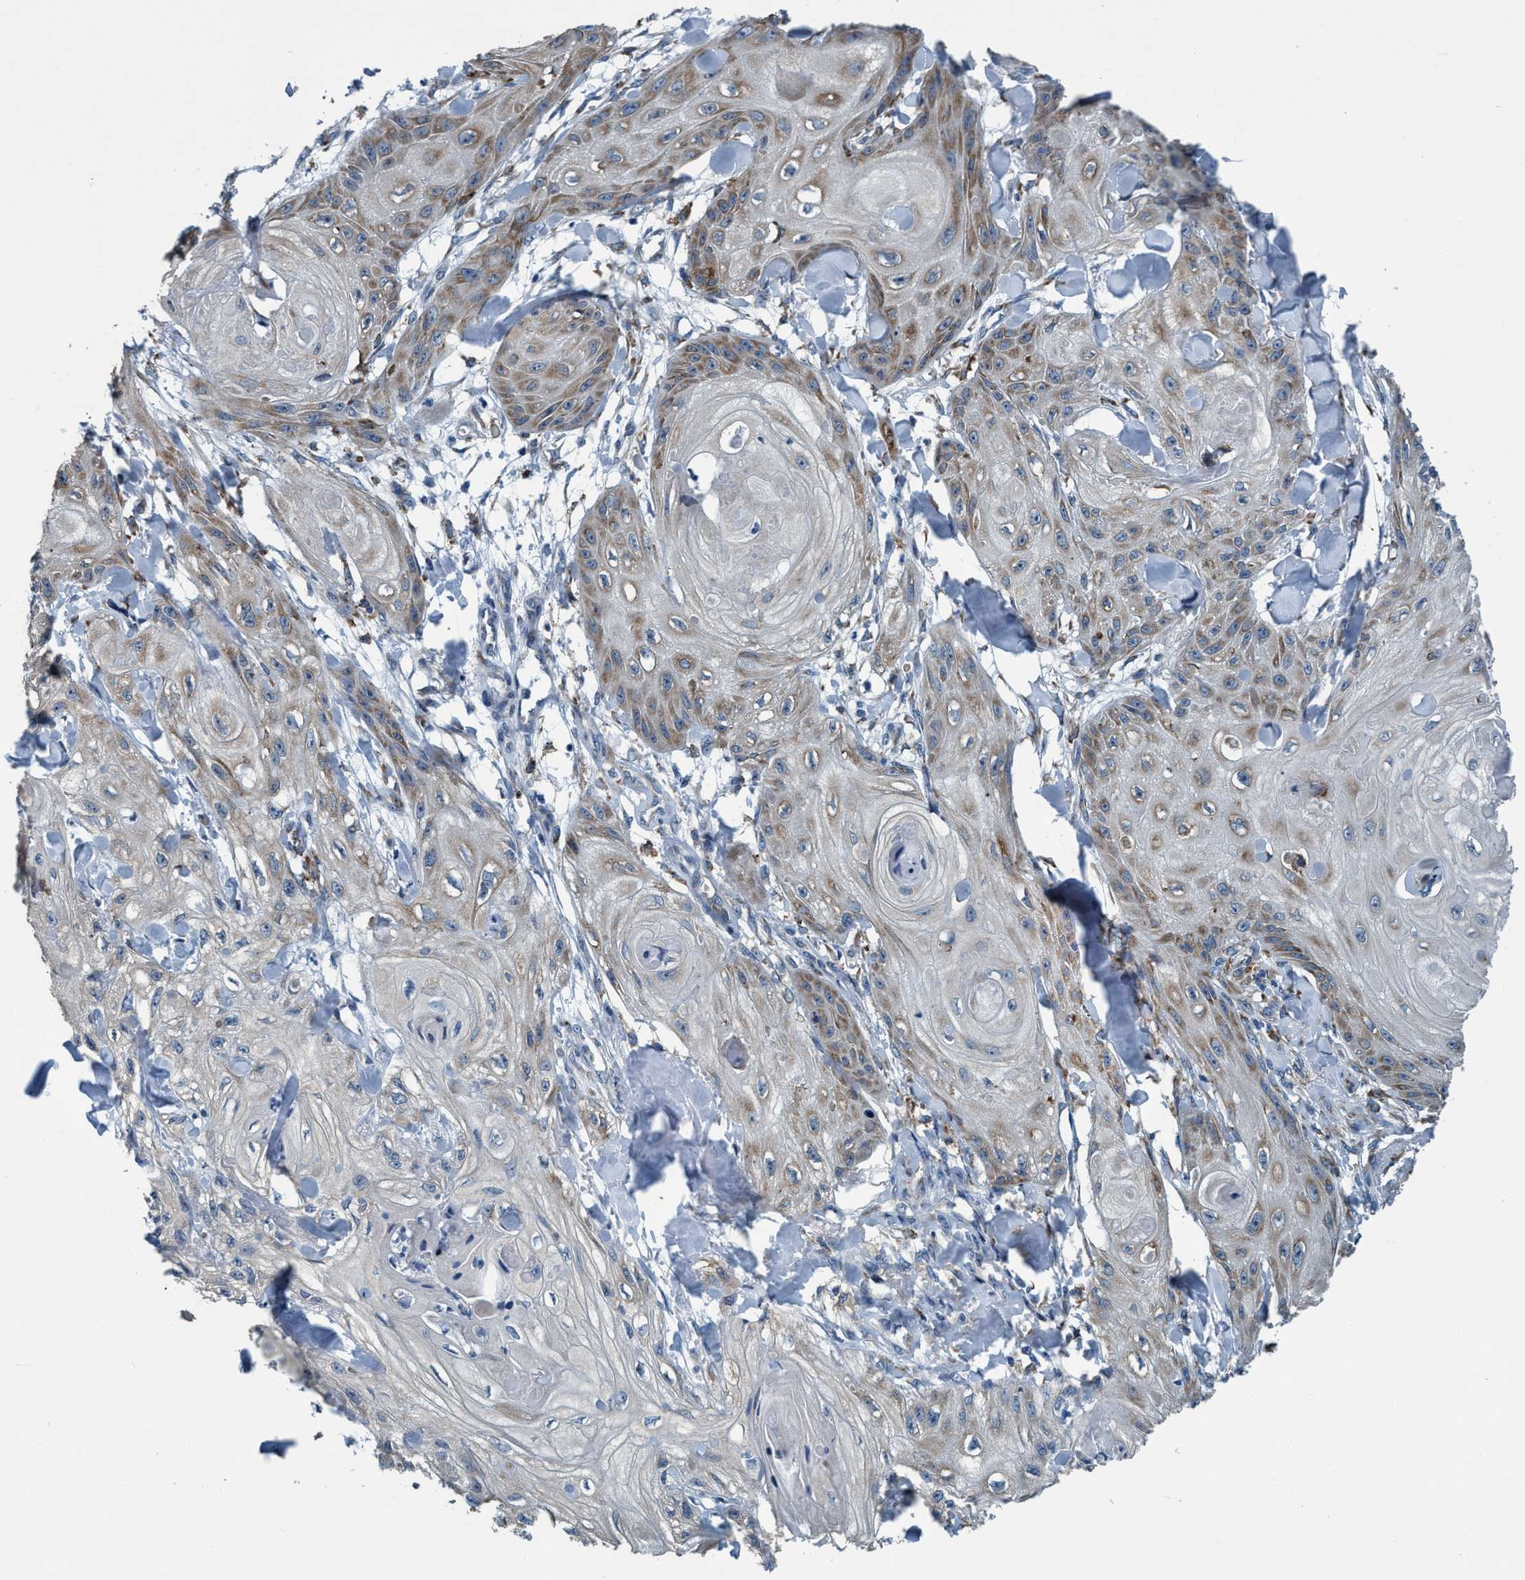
{"staining": {"intensity": "moderate", "quantity": "<25%", "location": "cytoplasmic/membranous"}, "tissue": "skin cancer", "cell_type": "Tumor cells", "image_type": "cancer", "snomed": [{"axis": "morphology", "description": "Squamous cell carcinoma, NOS"}, {"axis": "topography", "description": "Skin"}], "caption": "There is low levels of moderate cytoplasmic/membranous expression in tumor cells of skin squamous cell carcinoma, as demonstrated by immunohistochemical staining (brown color).", "gene": "ARMC9", "patient": {"sex": "male", "age": 74}}